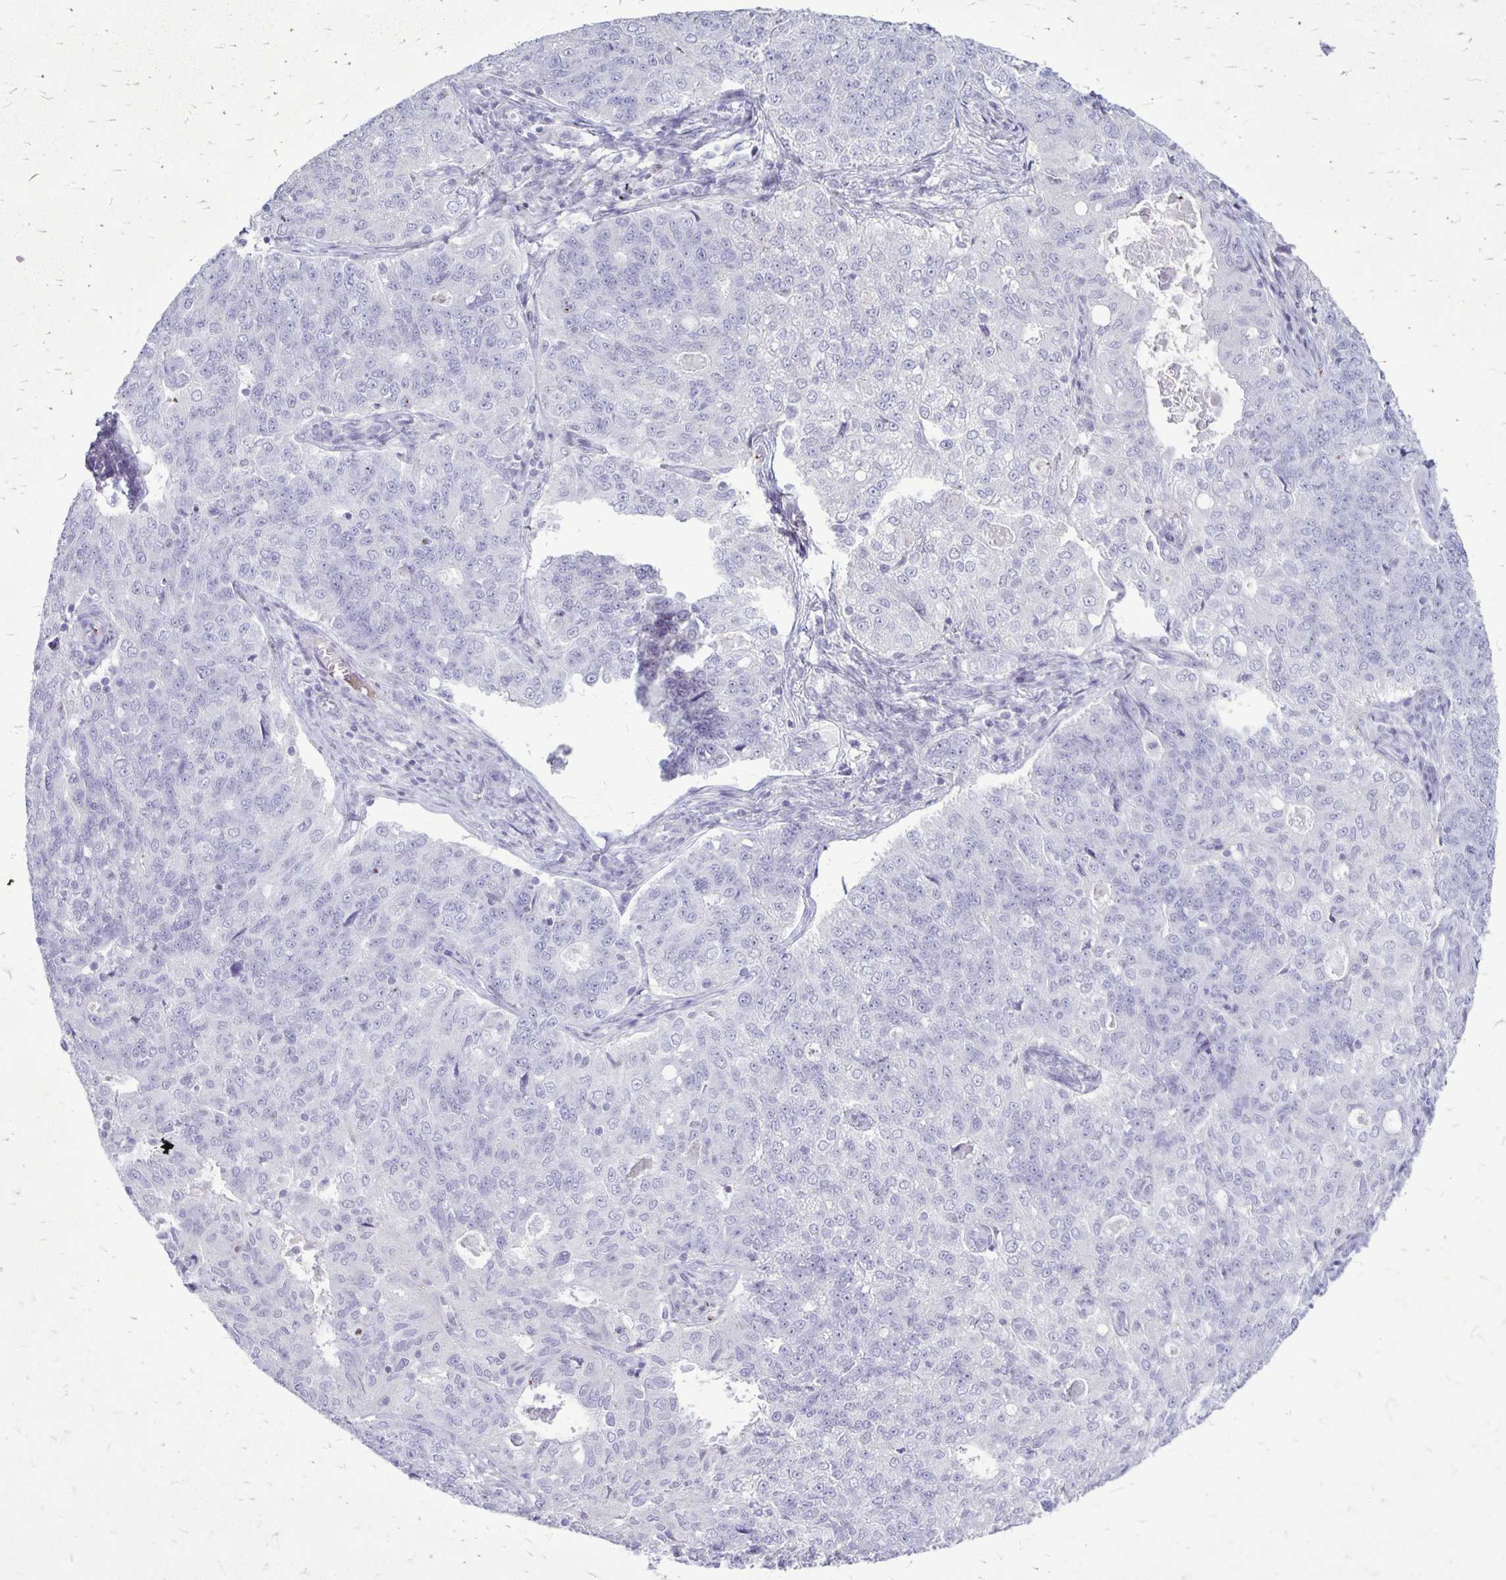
{"staining": {"intensity": "negative", "quantity": "none", "location": "none"}, "tissue": "endometrial cancer", "cell_type": "Tumor cells", "image_type": "cancer", "snomed": [{"axis": "morphology", "description": "Adenocarcinoma, NOS"}, {"axis": "topography", "description": "Endometrium"}], "caption": "Immunohistochemistry (IHC) photomicrograph of neoplastic tissue: endometrial adenocarcinoma stained with DAB (3,3'-diaminobenzidine) displays no significant protein positivity in tumor cells.", "gene": "GP9", "patient": {"sex": "female", "age": 43}}